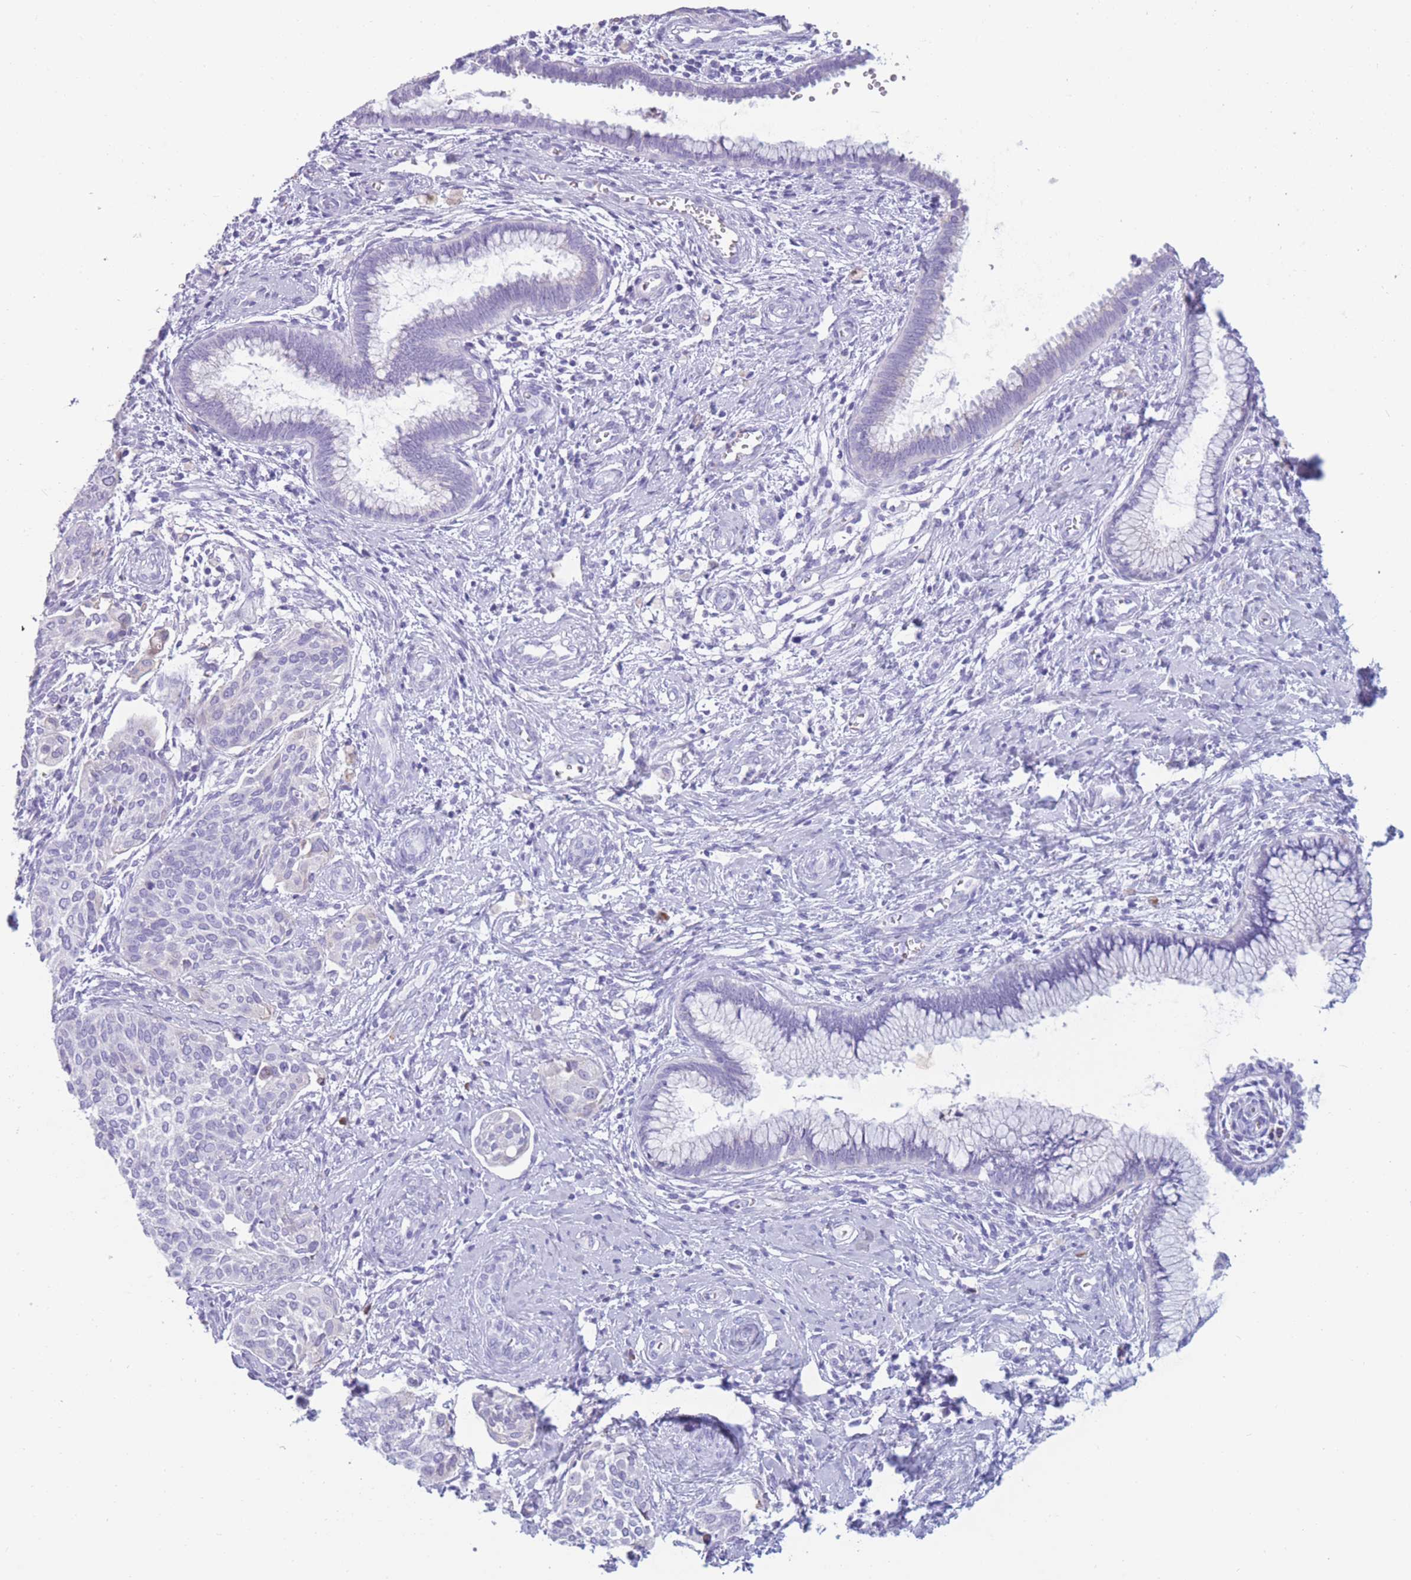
{"staining": {"intensity": "negative", "quantity": "none", "location": "none"}, "tissue": "cervical cancer", "cell_type": "Tumor cells", "image_type": "cancer", "snomed": [{"axis": "morphology", "description": "Squamous cell carcinoma, NOS"}, {"axis": "topography", "description": "Cervix"}], "caption": "Cervical cancer was stained to show a protein in brown. There is no significant expression in tumor cells.", "gene": "COL27A1", "patient": {"sex": "female", "age": 44}}